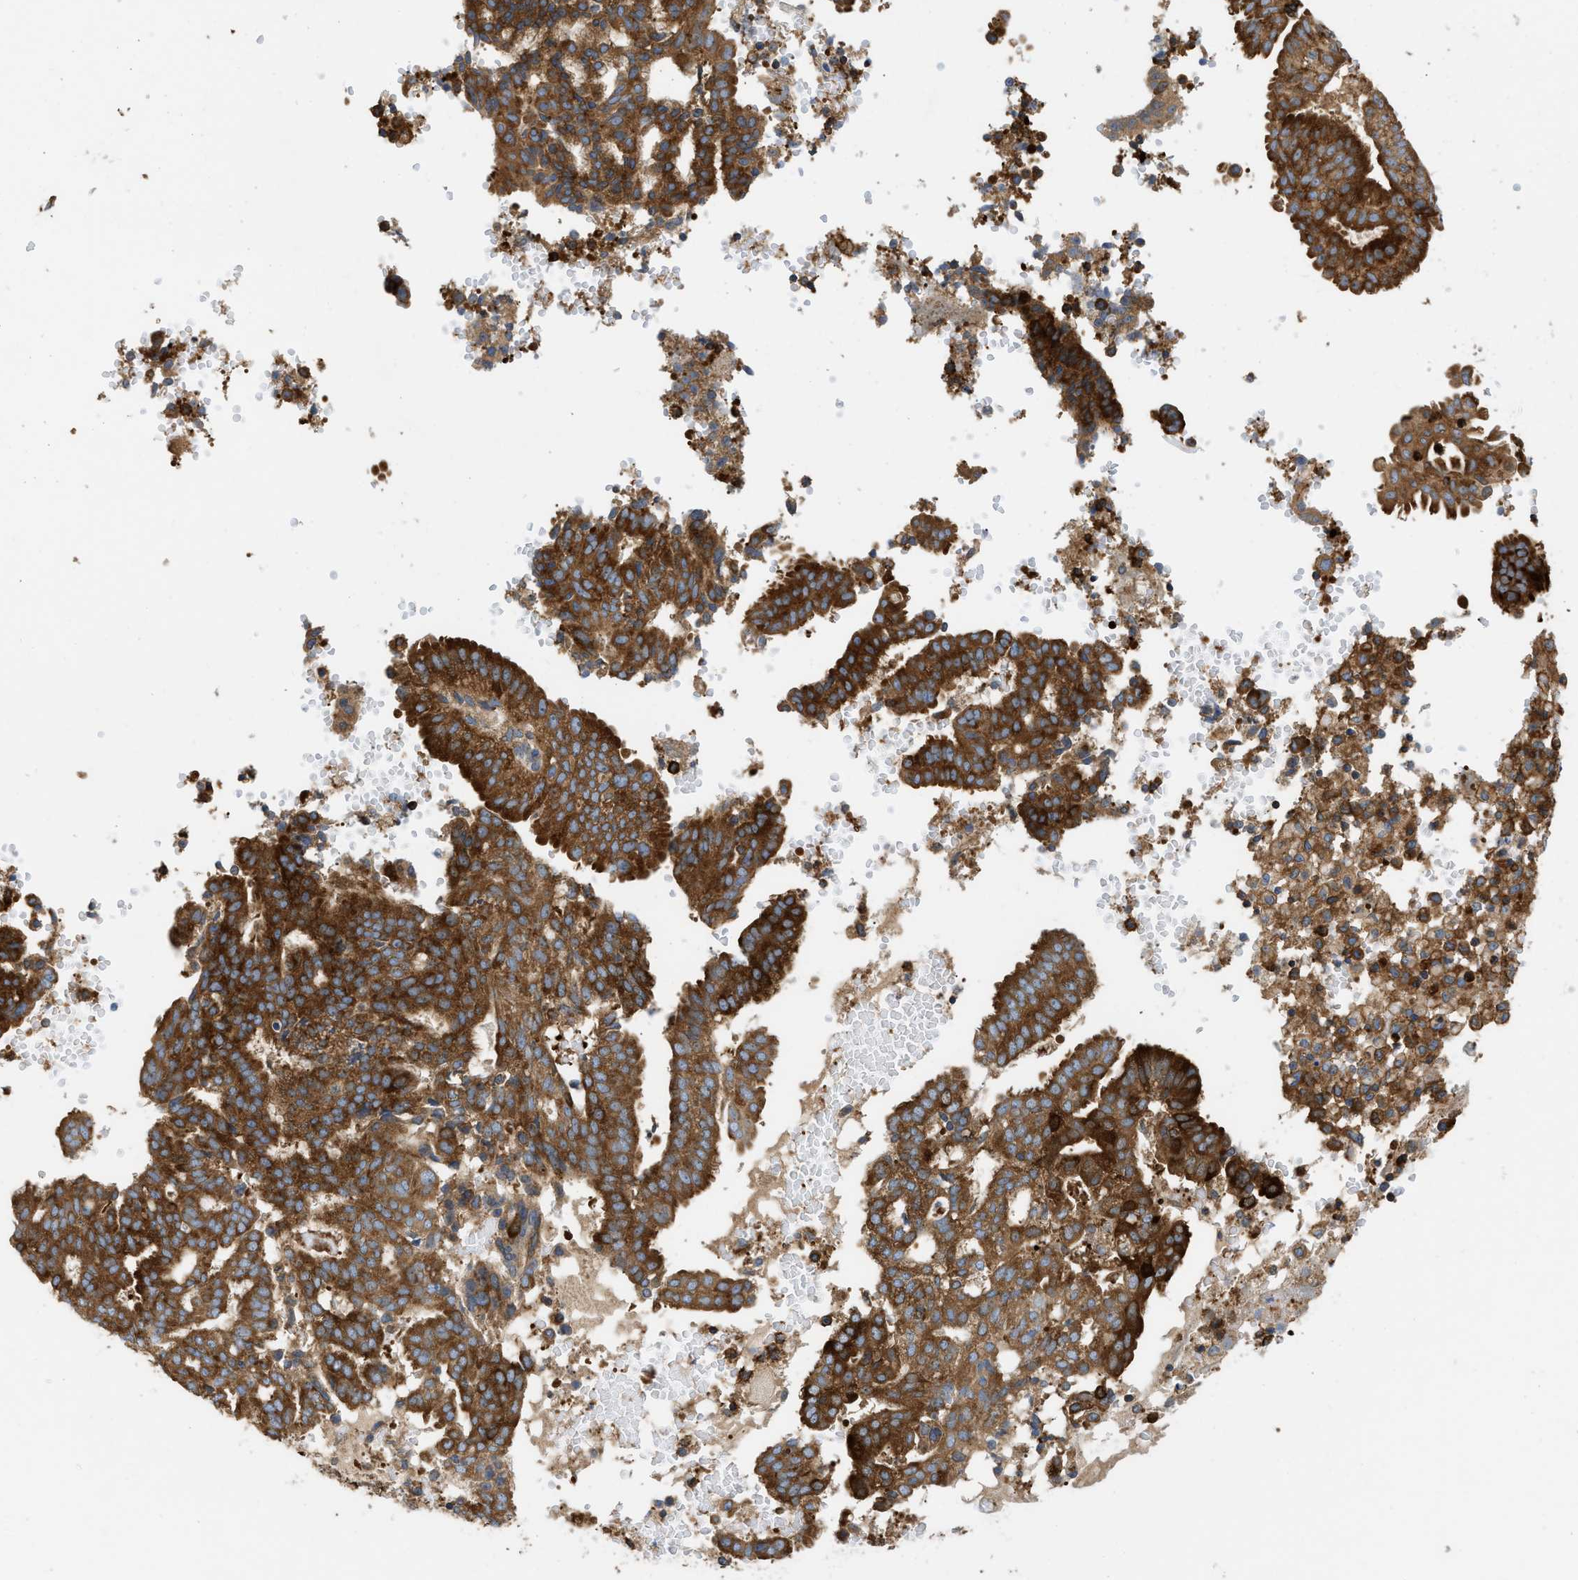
{"staining": {"intensity": "strong", "quantity": ">75%", "location": "cytoplasmic/membranous"}, "tissue": "endometrial cancer", "cell_type": "Tumor cells", "image_type": "cancer", "snomed": [{"axis": "morphology", "description": "Adenocarcinoma, NOS"}, {"axis": "topography", "description": "Endometrium"}], "caption": "DAB immunohistochemical staining of human endometrial adenocarcinoma reveals strong cytoplasmic/membranous protein expression in about >75% of tumor cells.", "gene": "GPAT4", "patient": {"sex": "female", "age": 58}}